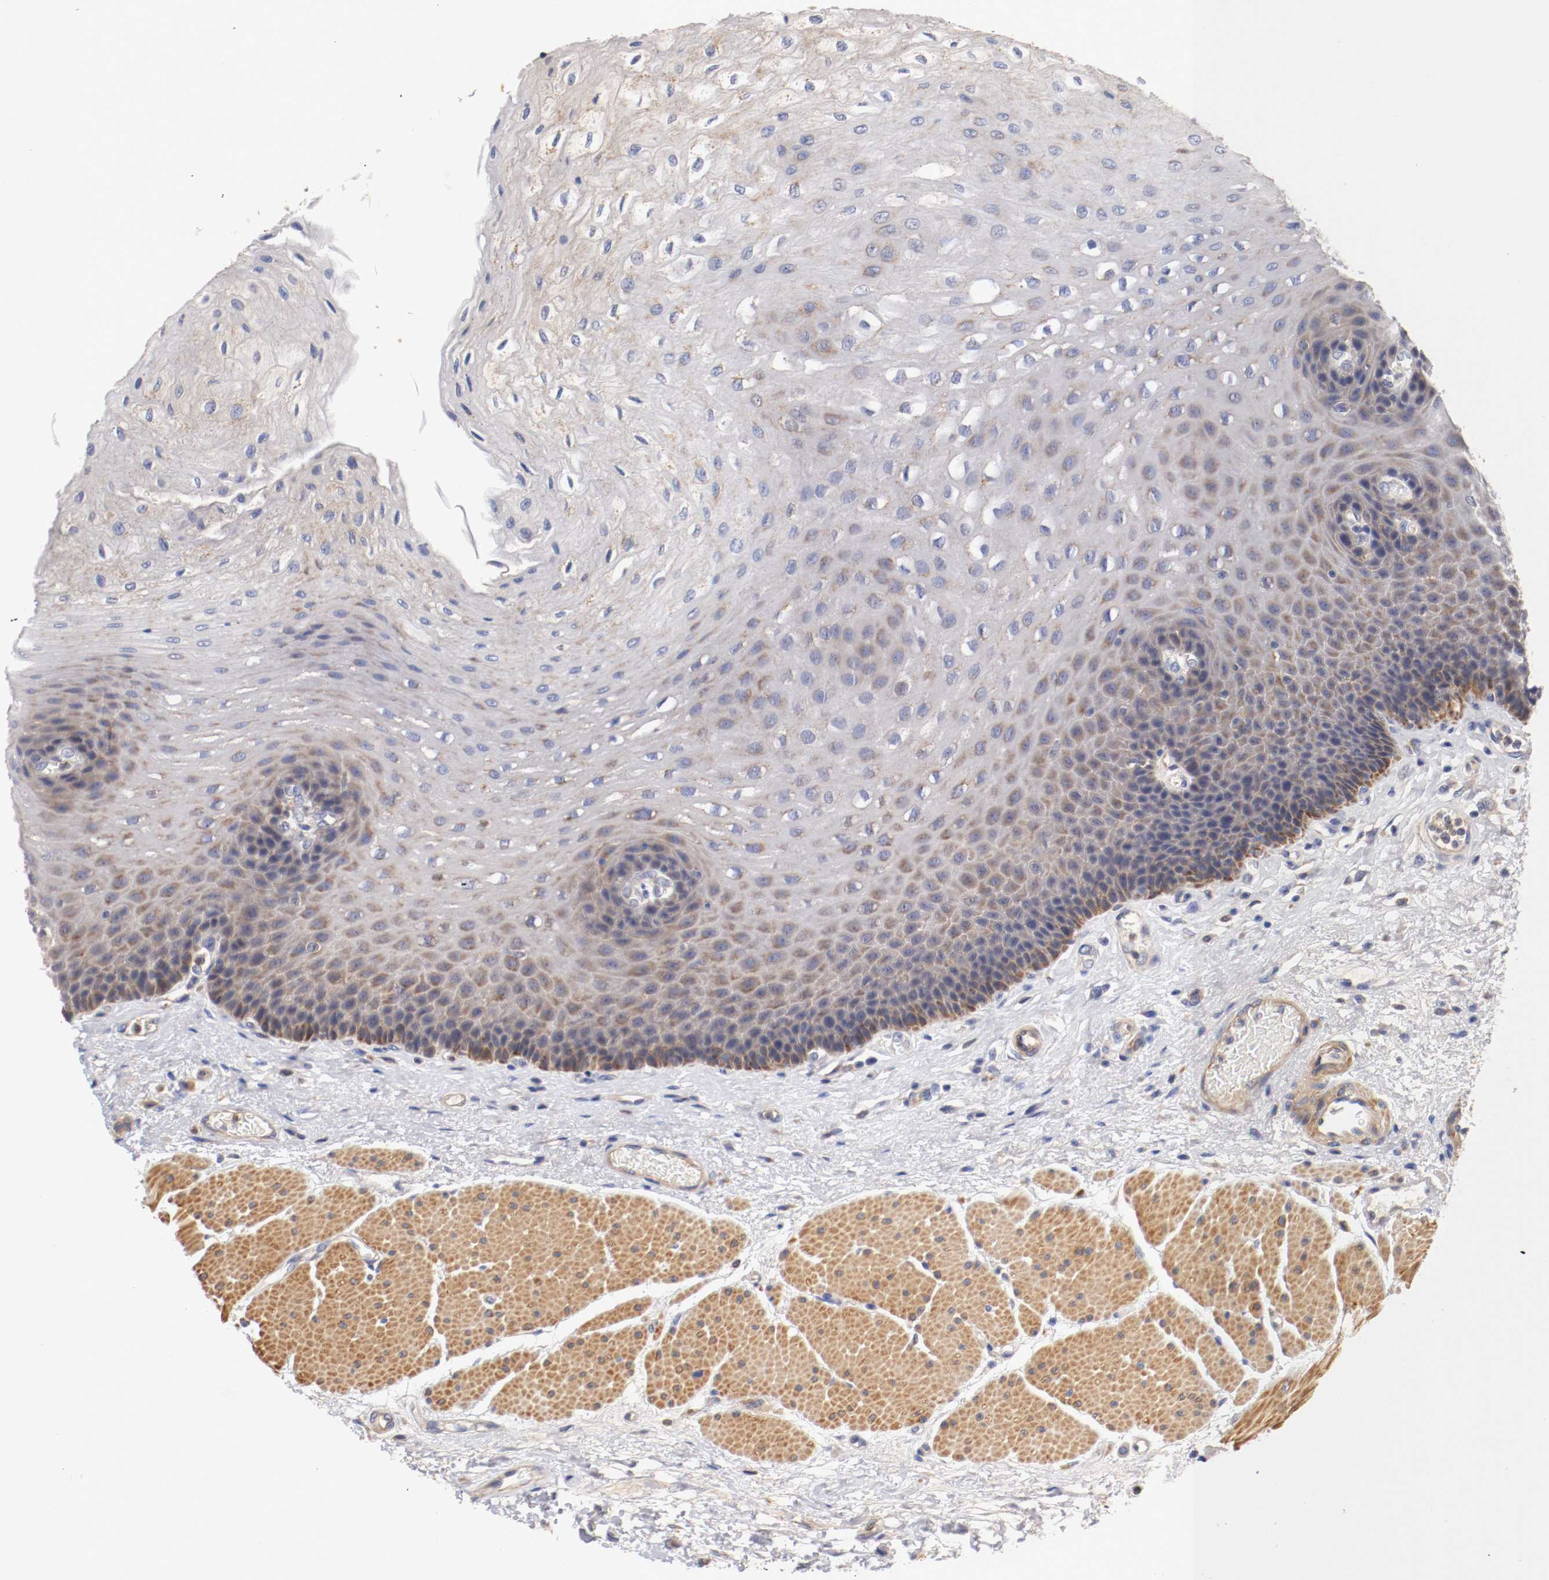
{"staining": {"intensity": "moderate", "quantity": "25%-75%", "location": "cytoplasmic/membranous"}, "tissue": "esophagus", "cell_type": "Squamous epithelial cells", "image_type": "normal", "snomed": [{"axis": "morphology", "description": "Normal tissue, NOS"}, {"axis": "topography", "description": "Esophagus"}], "caption": "Esophagus stained with DAB immunohistochemistry exhibits medium levels of moderate cytoplasmic/membranous positivity in approximately 25%-75% of squamous epithelial cells. (Stains: DAB in brown, nuclei in blue, Microscopy: brightfield microscopy at high magnification).", "gene": "SEMA5A", "patient": {"sex": "female", "age": 72}}